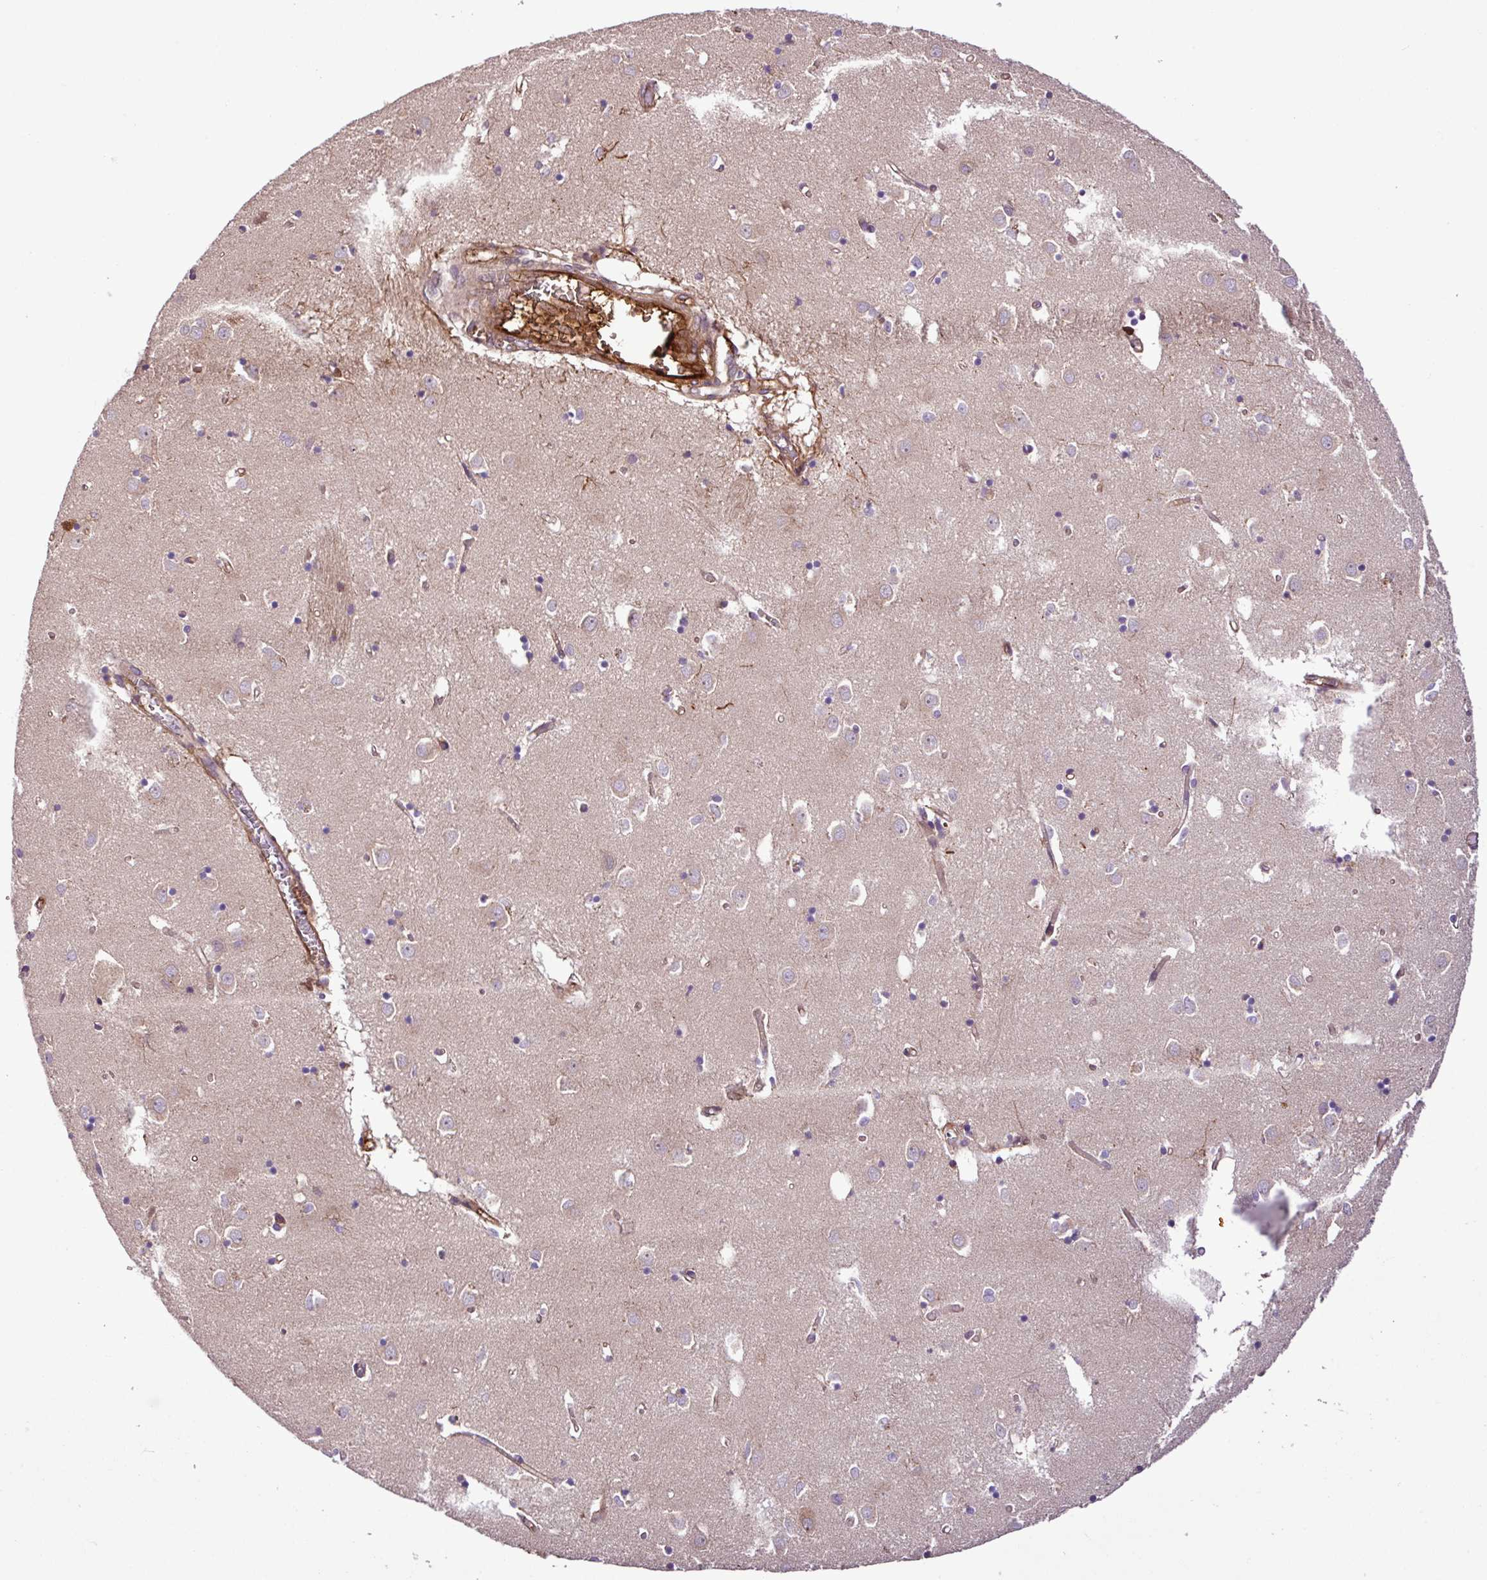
{"staining": {"intensity": "negative", "quantity": "none", "location": "none"}, "tissue": "caudate", "cell_type": "Glial cells", "image_type": "normal", "snomed": [{"axis": "morphology", "description": "Normal tissue, NOS"}, {"axis": "topography", "description": "Lateral ventricle wall"}], "caption": "Benign caudate was stained to show a protein in brown. There is no significant staining in glial cells. Nuclei are stained in blue.", "gene": "ZNF266", "patient": {"sex": "male", "age": 70}}